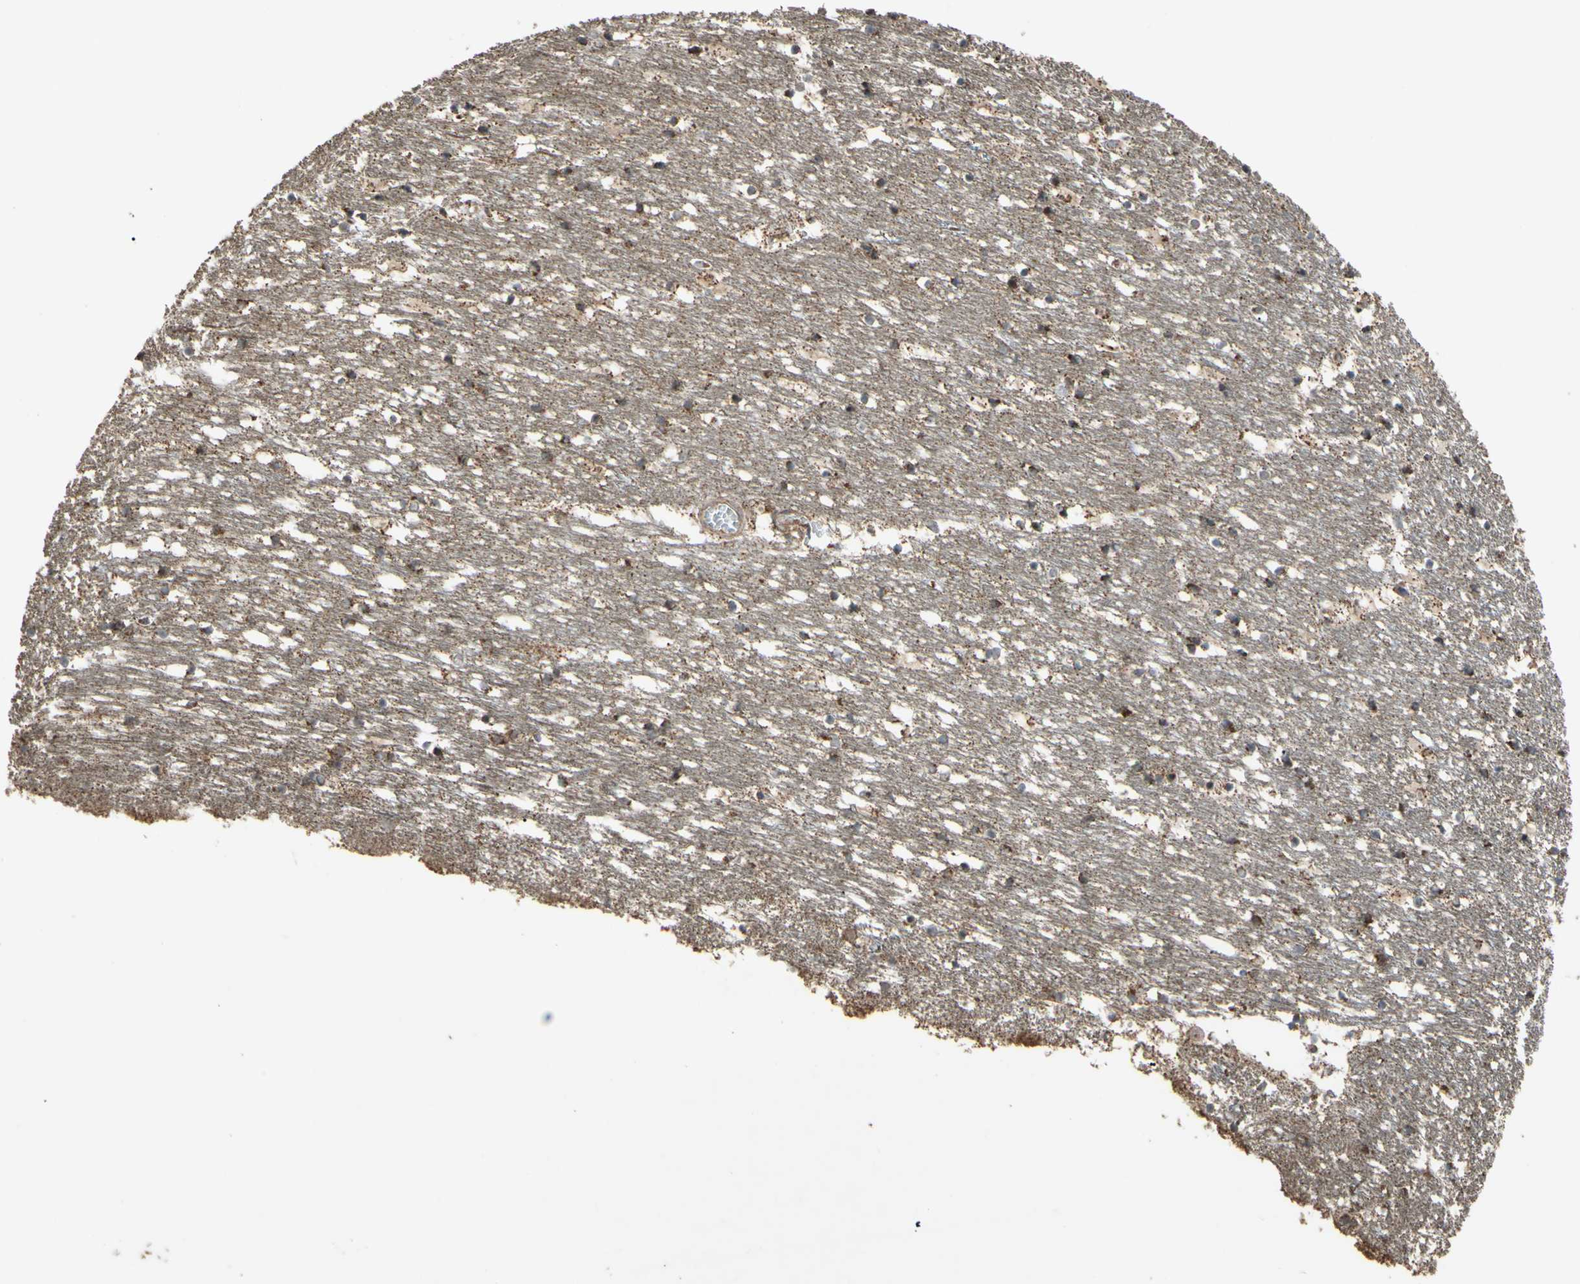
{"staining": {"intensity": "moderate", "quantity": "25%-75%", "location": "cytoplasmic/membranous"}, "tissue": "caudate", "cell_type": "Glial cells", "image_type": "normal", "snomed": [{"axis": "morphology", "description": "Normal tissue, NOS"}, {"axis": "topography", "description": "Lateral ventricle wall"}], "caption": "Brown immunohistochemical staining in normal caudate exhibits moderate cytoplasmic/membranous staining in about 25%-75% of glial cells. (Stains: DAB in brown, nuclei in blue, Microscopy: brightfield microscopy at high magnification).", "gene": "ACOT8", "patient": {"sex": "male", "age": 45}}